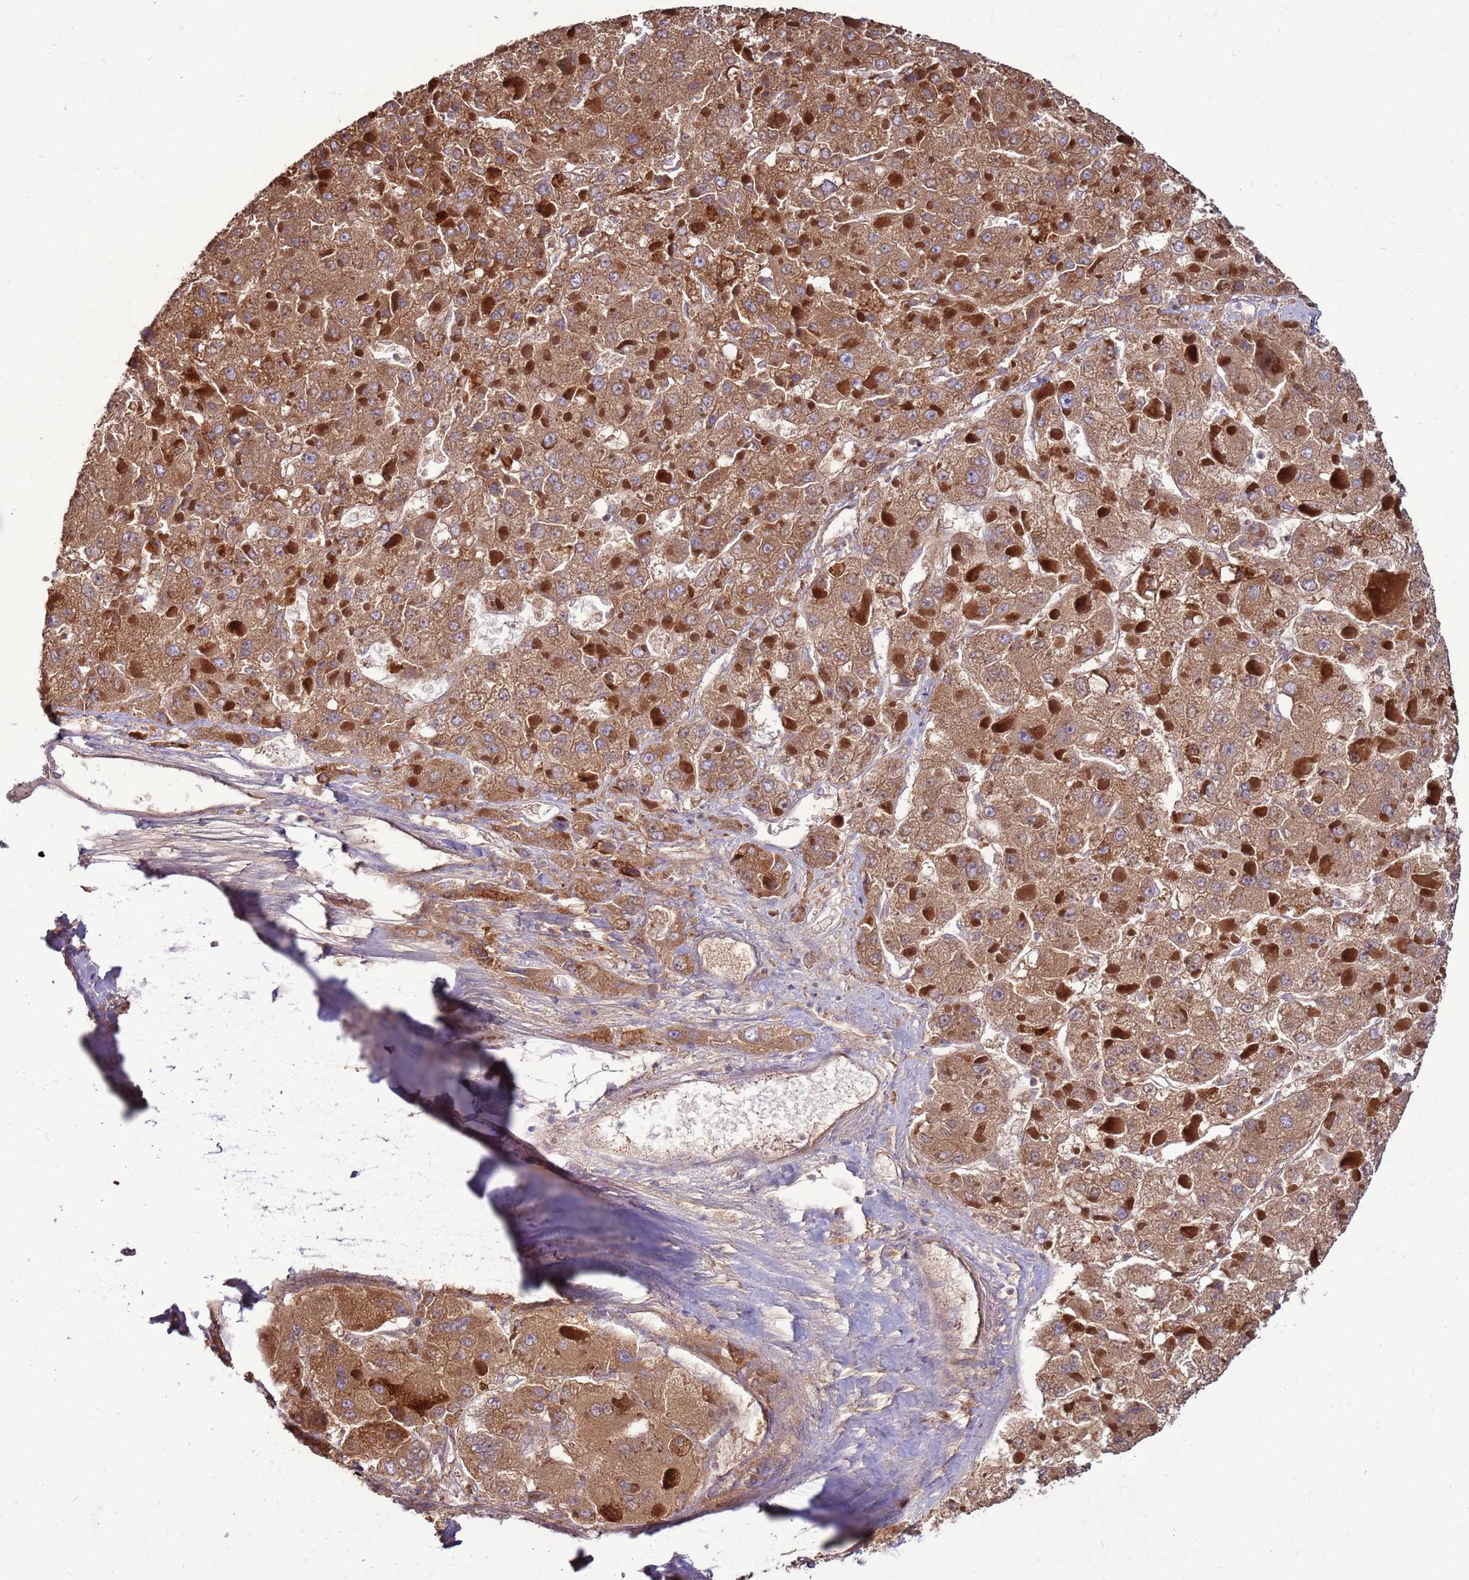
{"staining": {"intensity": "strong", "quantity": ">75%", "location": "cytoplasmic/membranous"}, "tissue": "liver cancer", "cell_type": "Tumor cells", "image_type": "cancer", "snomed": [{"axis": "morphology", "description": "Carcinoma, Hepatocellular, NOS"}, {"axis": "topography", "description": "Liver"}], "caption": "Strong cytoplasmic/membranous positivity for a protein is seen in about >75% of tumor cells of hepatocellular carcinoma (liver) using immunohistochemistry.", "gene": "TRAPPC4", "patient": {"sex": "female", "age": 73}}